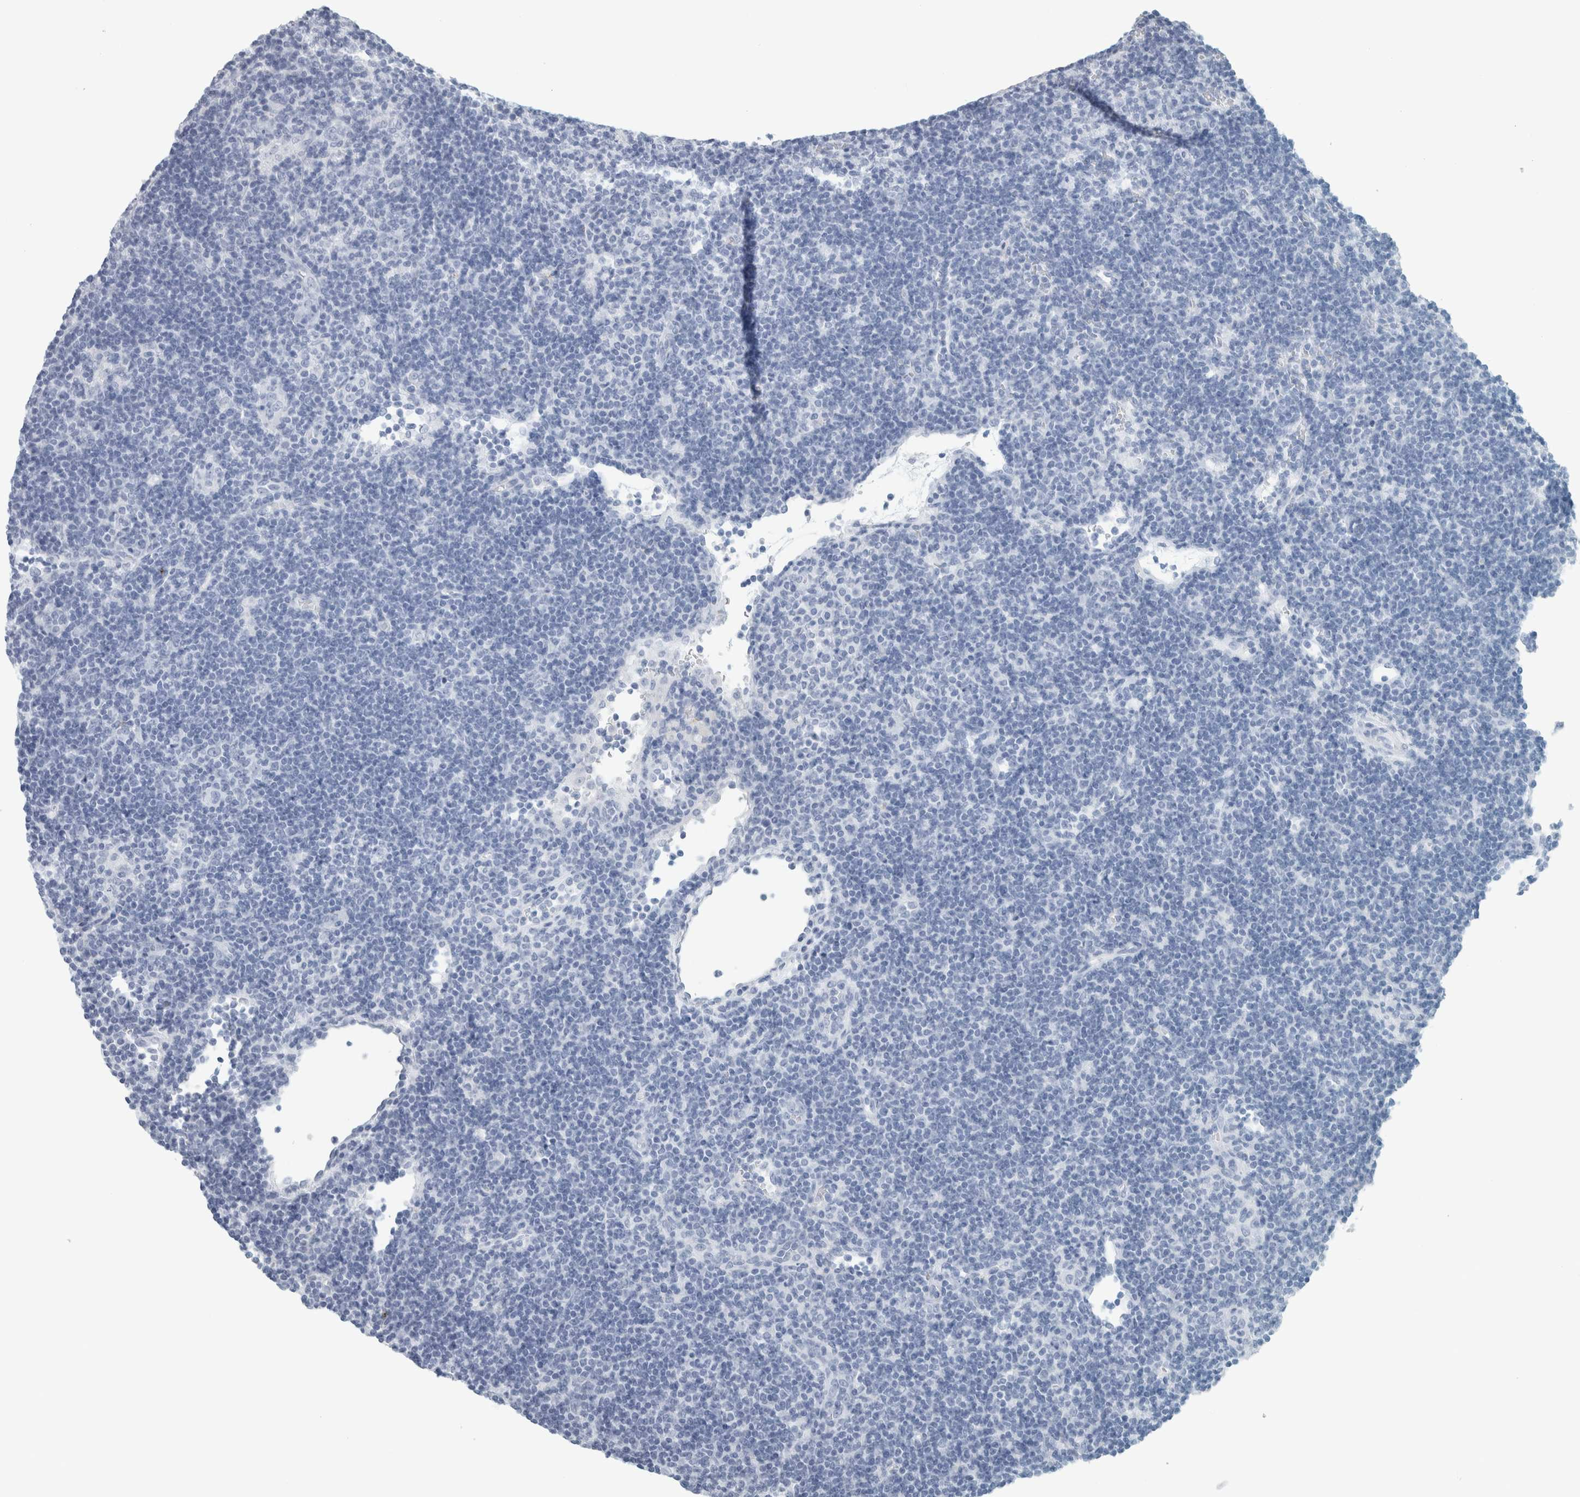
{"staining": {"intensity": "negative", "quantity": "none", "location": "none"}, "tissue": "lymphoma", "cell_type": "Tumor cells", "image_type": "cancer", "snomed": [{"axis": "morphology", "description": "Hodgkin's disease, NOS"}, {"axis": "topography", "description": "Lymph node"}], "caption": "DAB immunohistochemical staining of human Hodgkin's disease shows no significant staining in tumor cells.", "gene": "CD36", "patient": {"sex": "female", "age": 57}}